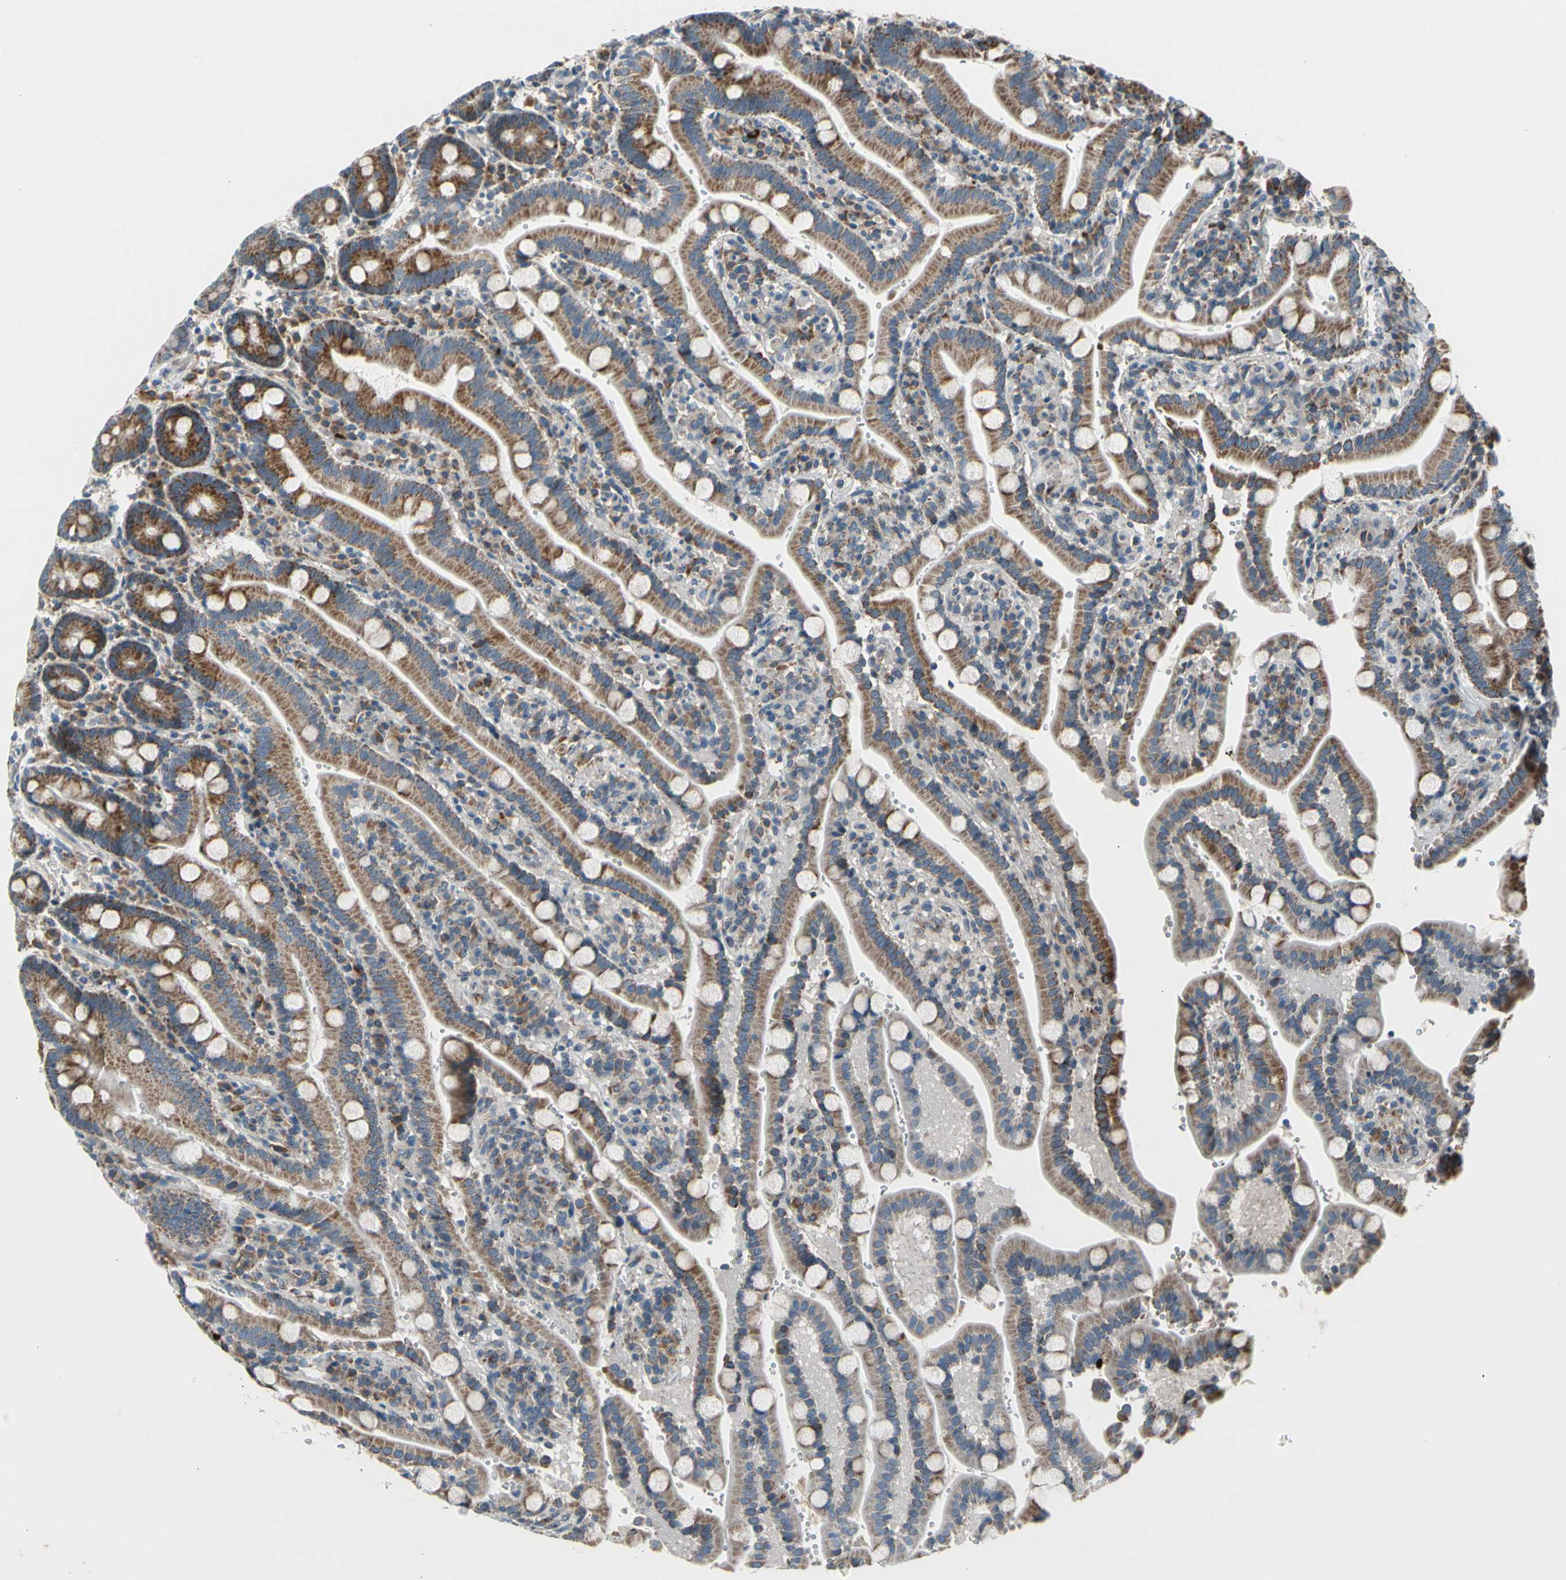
{"staining": {"intensity": "moderate", "quantity": ">75%", "location": "cytoplasmic/membranous"}, "tissue": "duodenum", "cell_type": "Glandular cells", "image_type": "normal", "snomed": [{"axis": "morphology", "description": "Normal tissue, NOS"}, {"axis": "topography", "description": "Small intestine, NOS"}], "caption": "Immunohistochemistry image of normal duodenum stained for a protein (brown), which exhibits medium levels of moderate cytoplasmic/membranous staining in about >75% of glandular cells.", "gene": "NPHP3", "patient": {"sex": "female", "age": 71}}